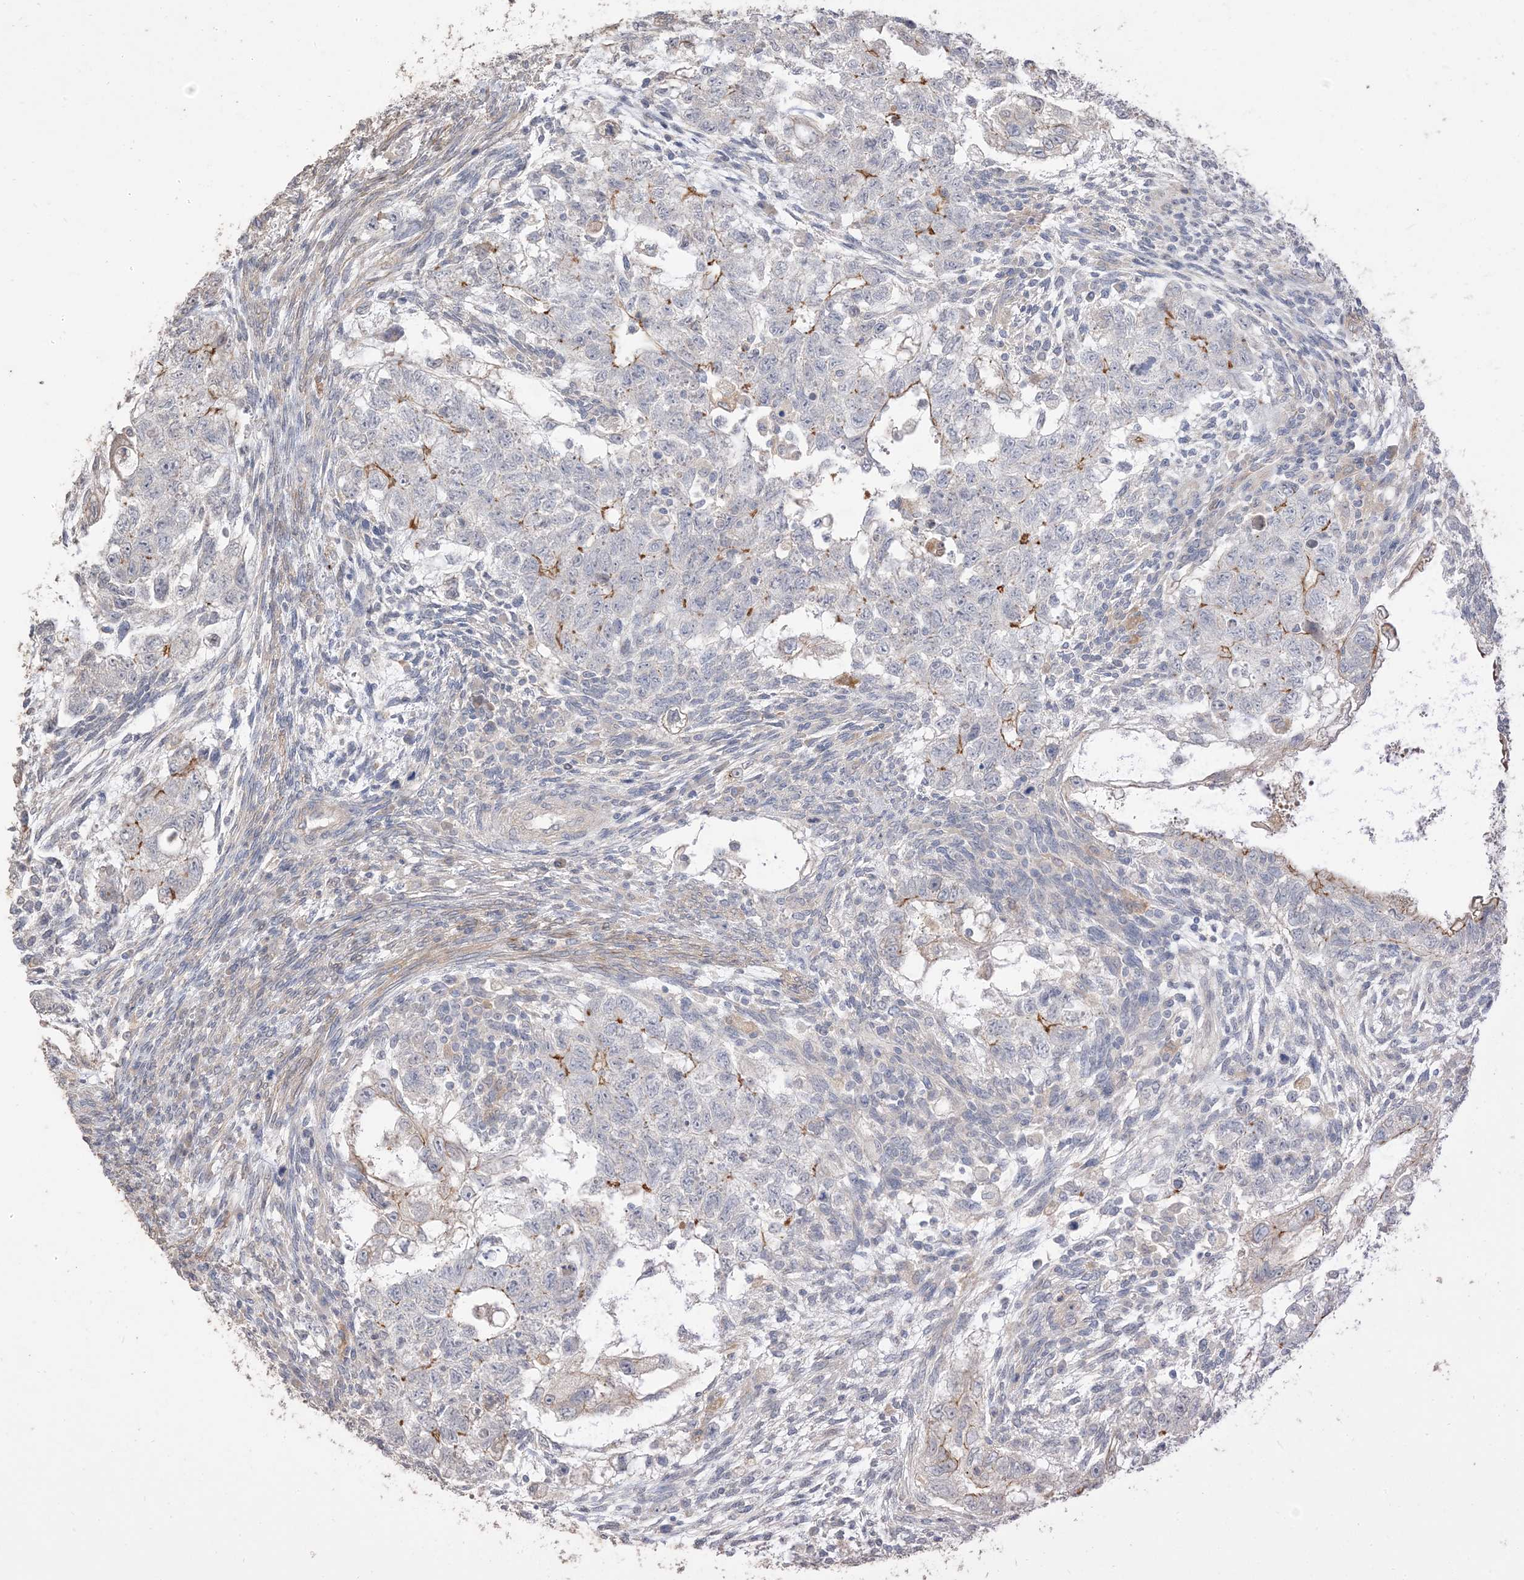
{"staining": {"intensity": "moderate", "quantity": "<25%", "location": "cytoplasmic/membranous"}, "tissue": "testis cancer", "cell_type": "Tumor cells", "image_type": "cancer", "snomed": [{"axis": "morphology", "description": "Carcinoma, Embryonal, NOS"}, {"axis": "topography", "description": "Testis"}], "caption": "A photomicrograph of human testis cancer (embryonal carcinoma) stained for a protein exhibits moderate cytoplasmic/membranous brown staining in tumor cells.", "gene": "RNF175", "patient": {"sex": "male", "age": 37}}